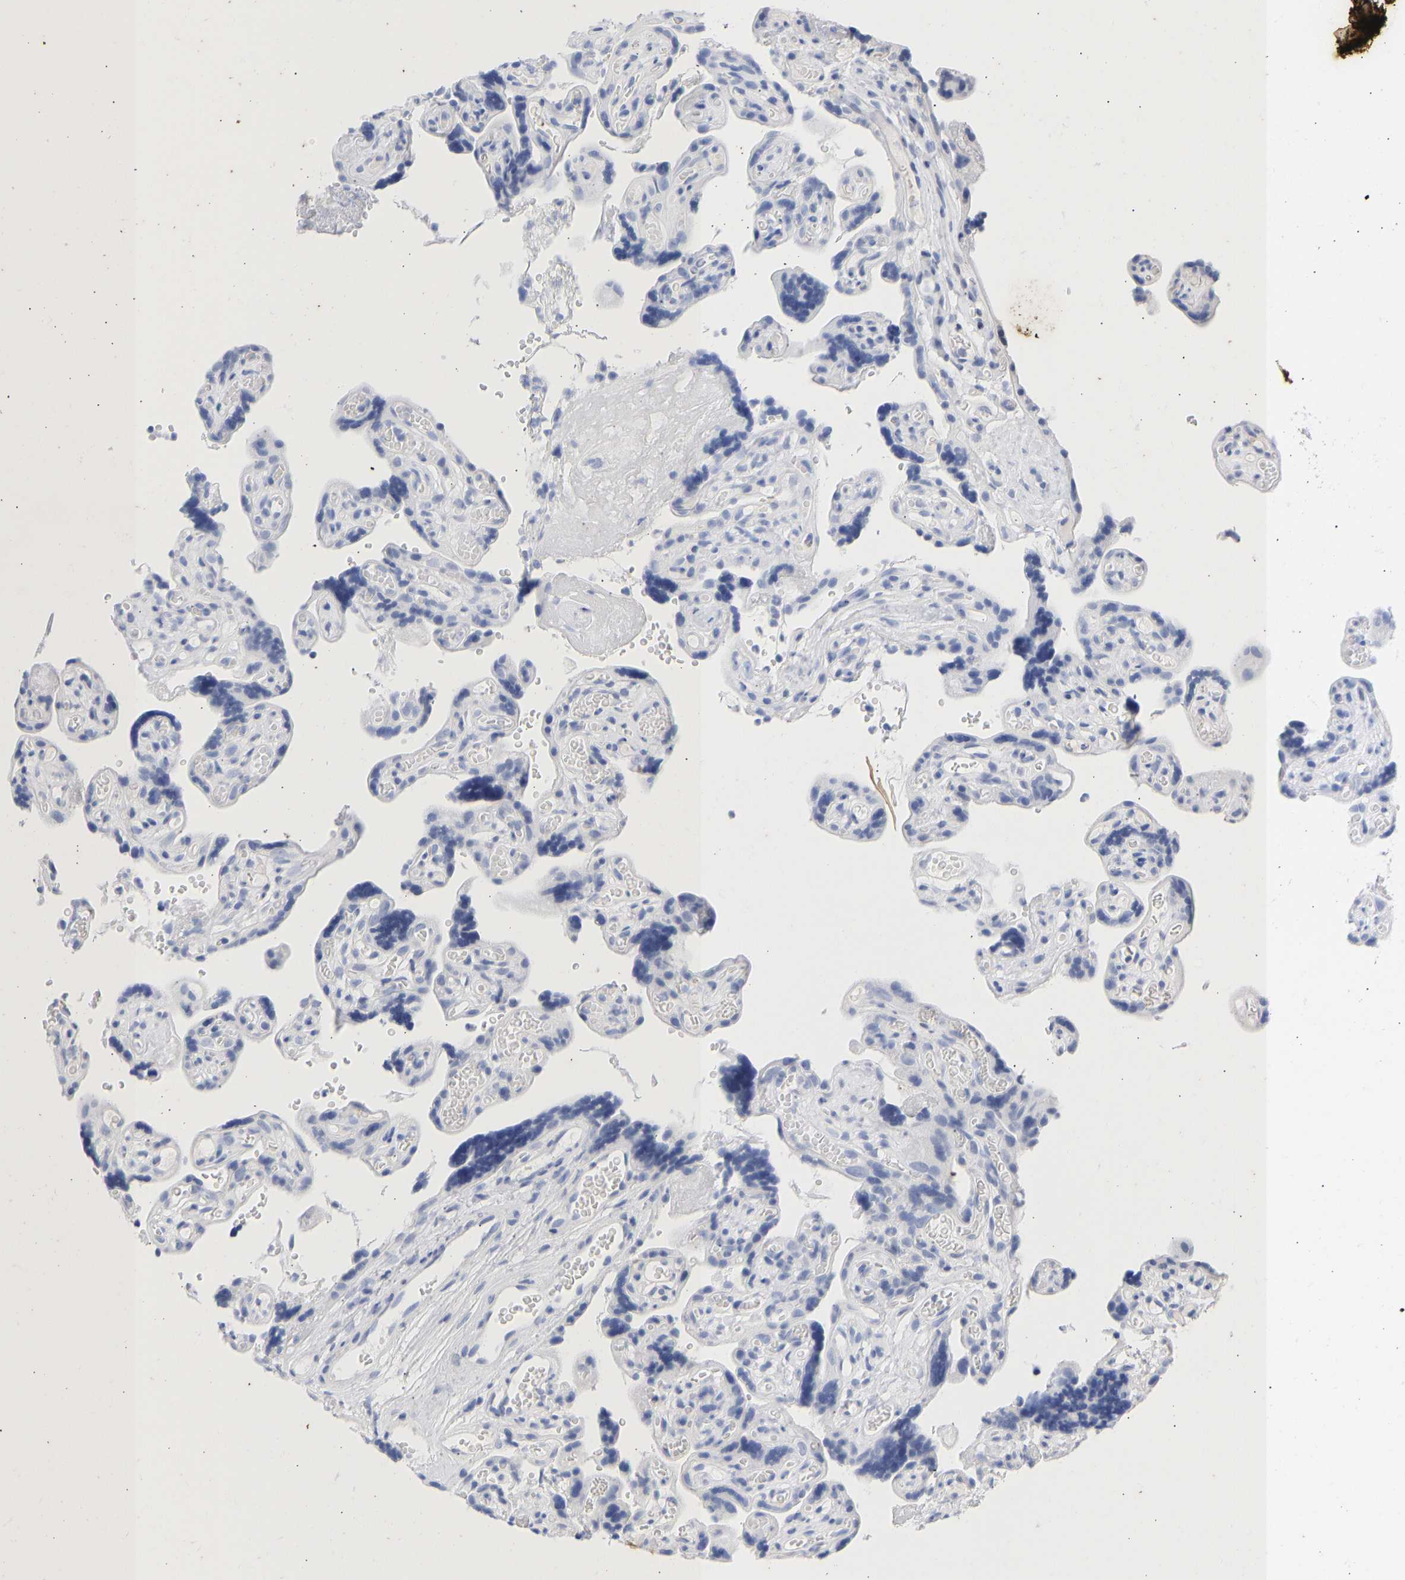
{"staining": {"intensity": "negative", "quantity": "none", "location": "none"}, "tissue": "placenta", "cell_type": "Decidual cells", "image_type": "normal", "snomed": [{"axis": "morphology", "description": "Normal tissue, NOS"}, {"axis": "topography", "description": "Placenta"}], "caption": "DAB immunohistochemical staining of benign placenta reveals no significant expression in decidual cells.", "gene": "KRT1", "patient": {"sex": "female", "age": 30}}